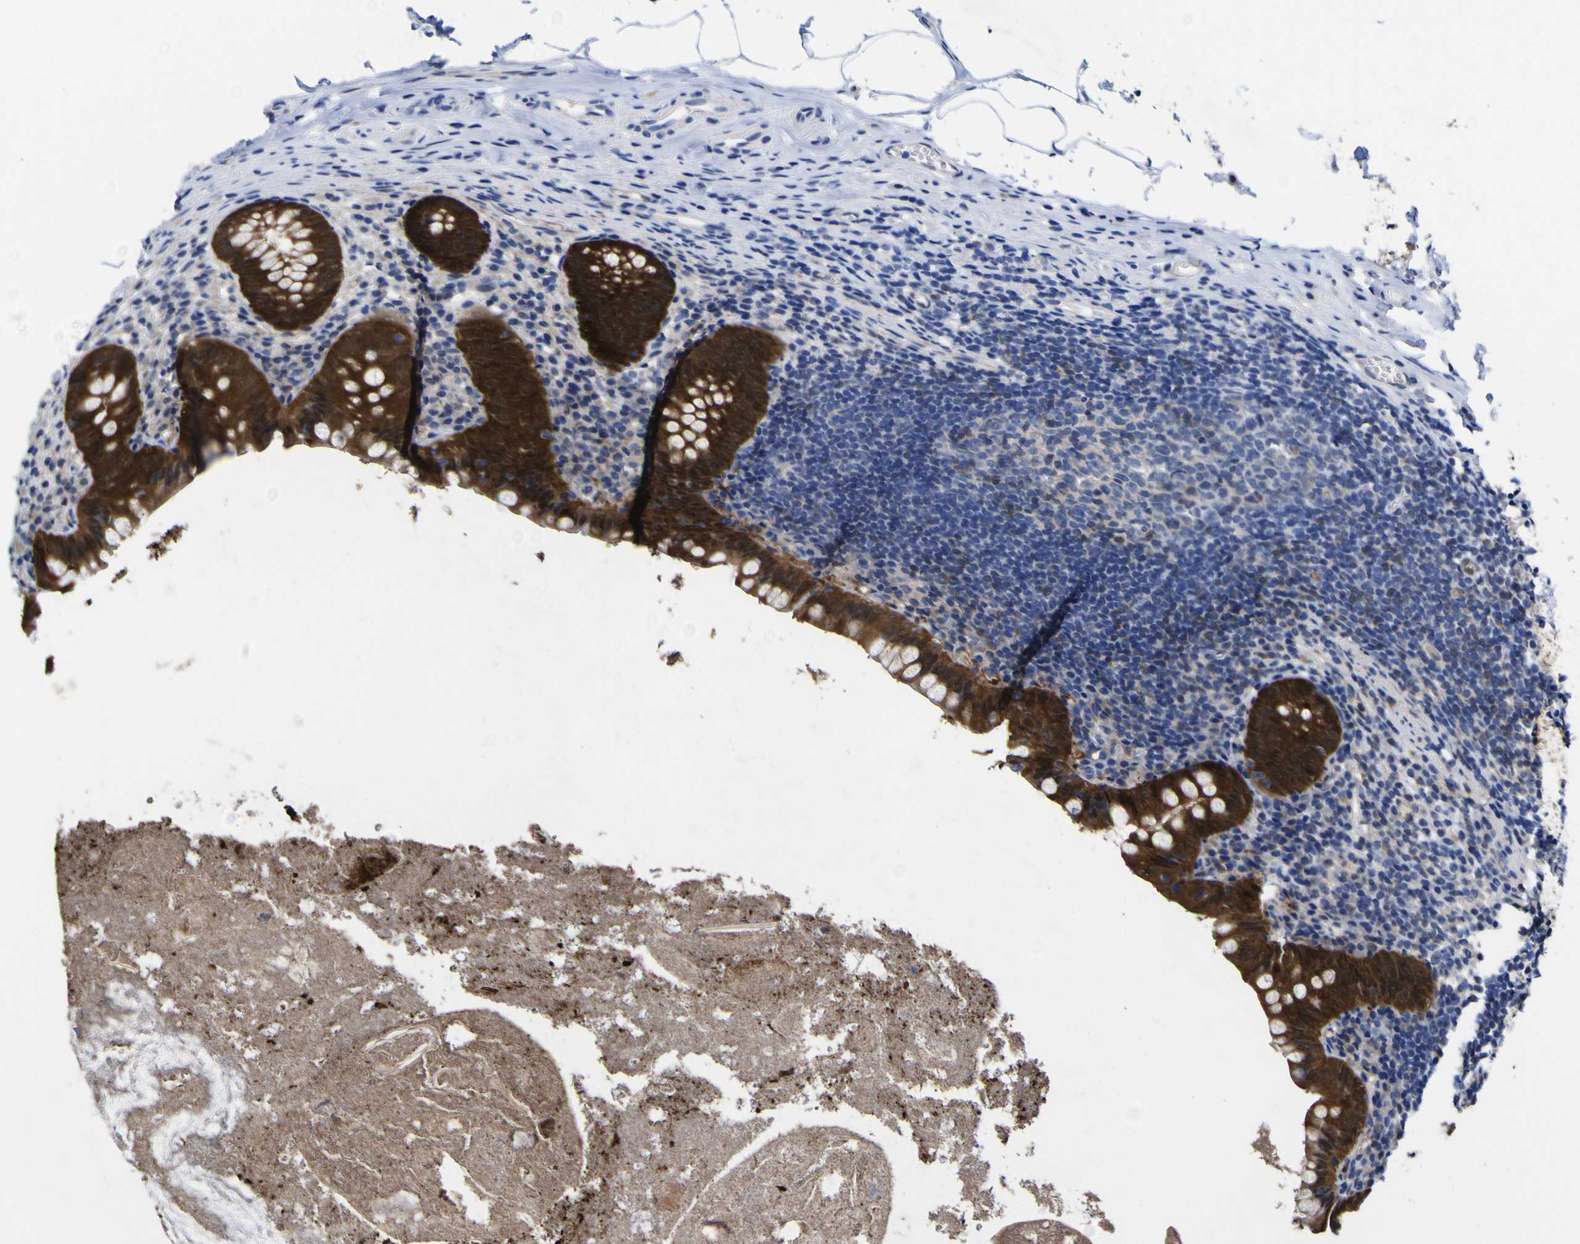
{"staining": {"intensity": "strong", "quantity": ">75%", "location": "cytoplasmic/membranous"}, "tissue": "appendix", "cell_type": "Glandular cells", "image_type": "normal", "snomed": [{"axis": "morphology", "description": "Normal tissue, NOS"}, {"axis": "topography", "description": "Appendix"}], "caption": "Immunohistochemistry (IHC) photomicrograph of benign appendix stained for a protein (brown), which displays high levels of strong cytoplasmic/membranous positivity in approximately >75% of glandular cells.", "gene": "CASP6", "patient": {"sex": "male", "age": 52}}